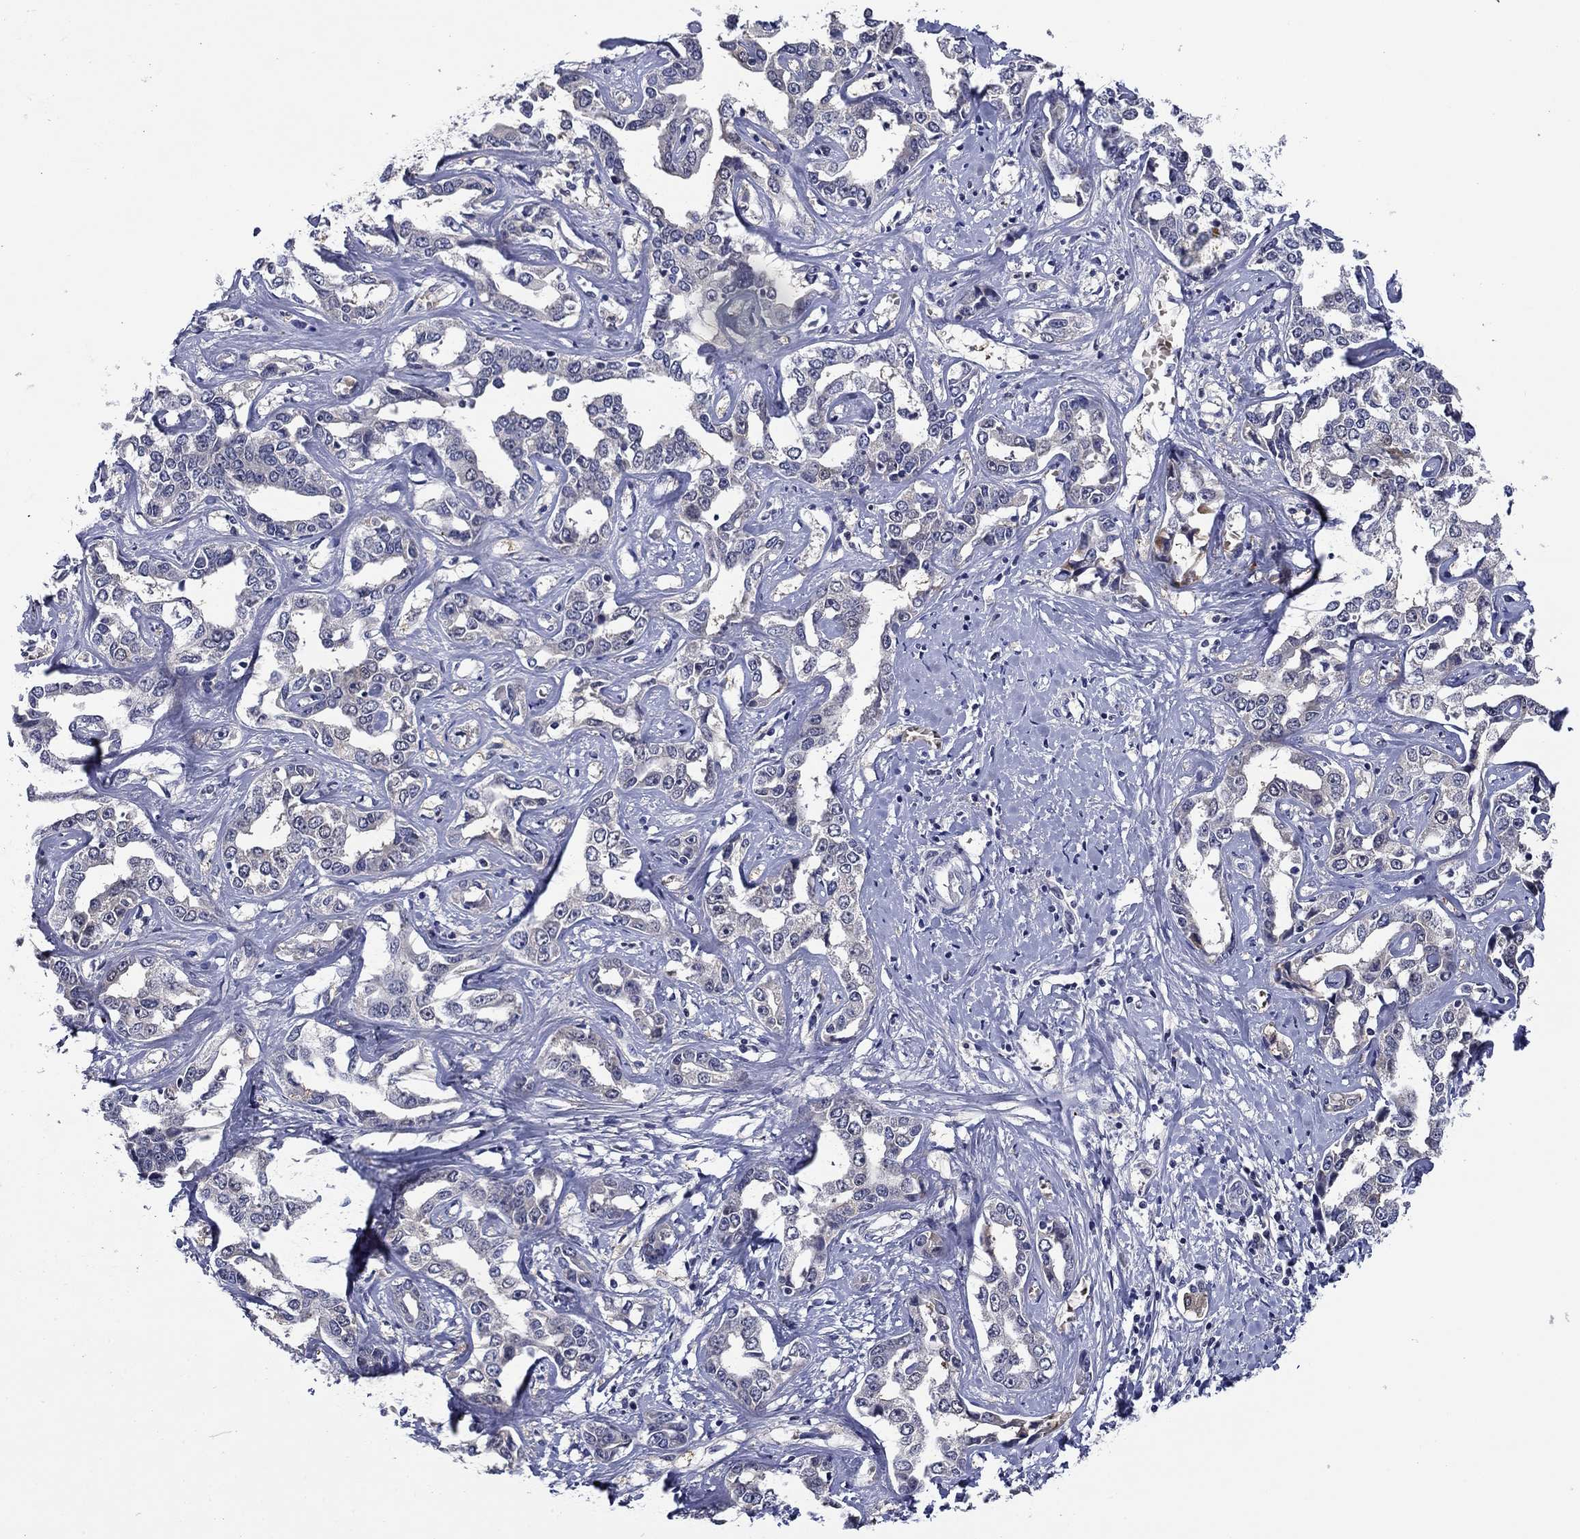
{"staining": {"intensity": "negative", "quantity": "none", "location": "none"}, "tissue": "liver cancer", "cell_type": "Tumor cells", "image_type": "cancer", "snomed": [{"axis": "morphology", "description": "Cholangiocarcinoma"}, {"axis": "topography", "description": "Liver"}], "caption": "High power microscopy photomicrograph of an IHC histopathology image of cholangiocarcinoma (liver), revealing no significant positivity in tumor cells.", "gene": "DDTL", "patient": {"sex": "male", "age": 59}}